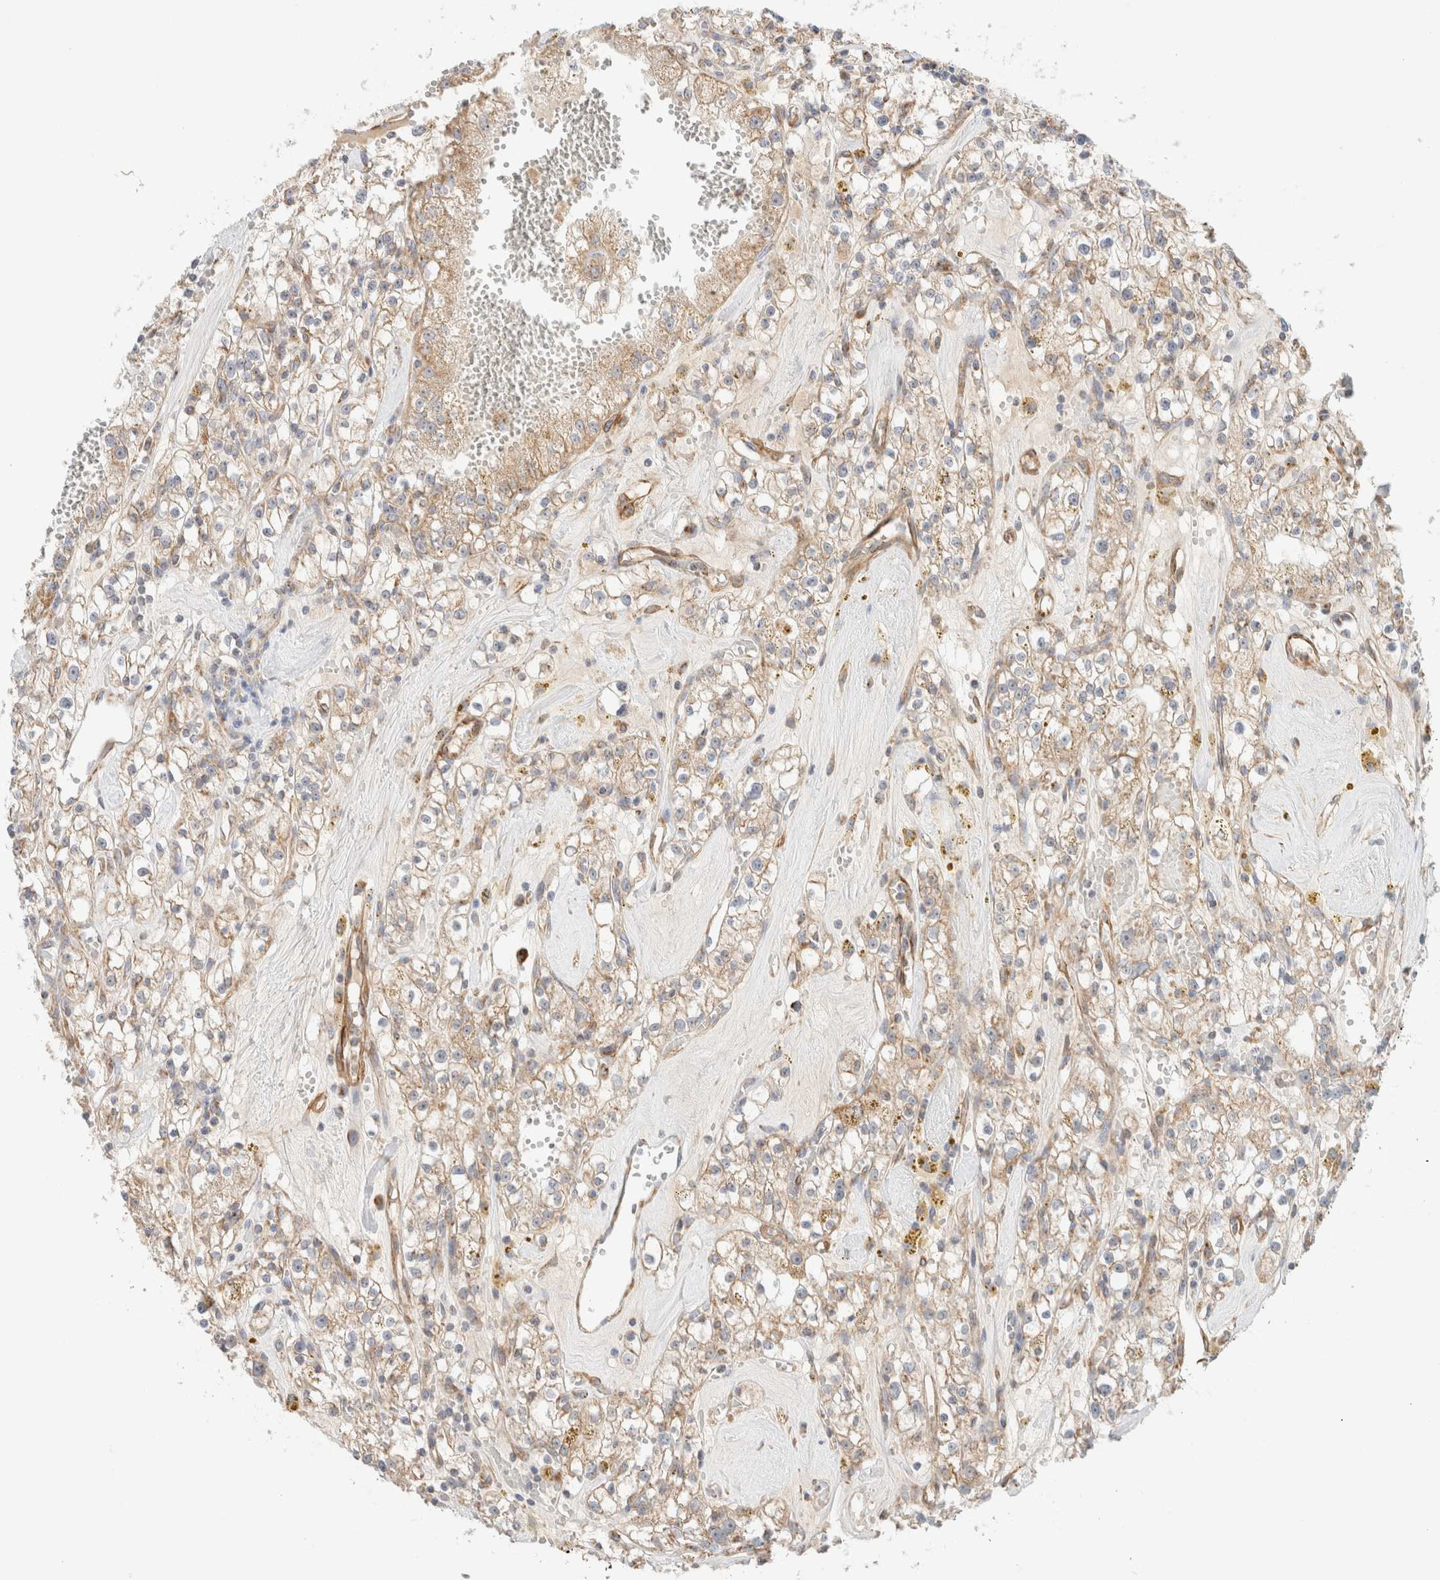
{"staining": {"intensity": "weak", "quantity": "25%-75%", "location": "cytoplasmic/membranous"}, "tissue": "renal cancer", "cell_type": "Tumor cells", "image_type": "cancer", "snomed": [{"axis": "morphology", "description": "Adenocarcinoma, NOS"}, {"axis": "topography", "description": "Kidney"}], "caption": "Protein staining reveals weak cytoplasmic/membranous expression in about 25%-75% of tumor cells in adenocarcinoma (renal). Using DAB (3,3'-diaminobenzidine) (brown) and hematoxylin (blue) stains, captured at high magnification using brightfield microscopy.", "gene": "MRM3", "patient": {"sex": "male", "age": 56}}